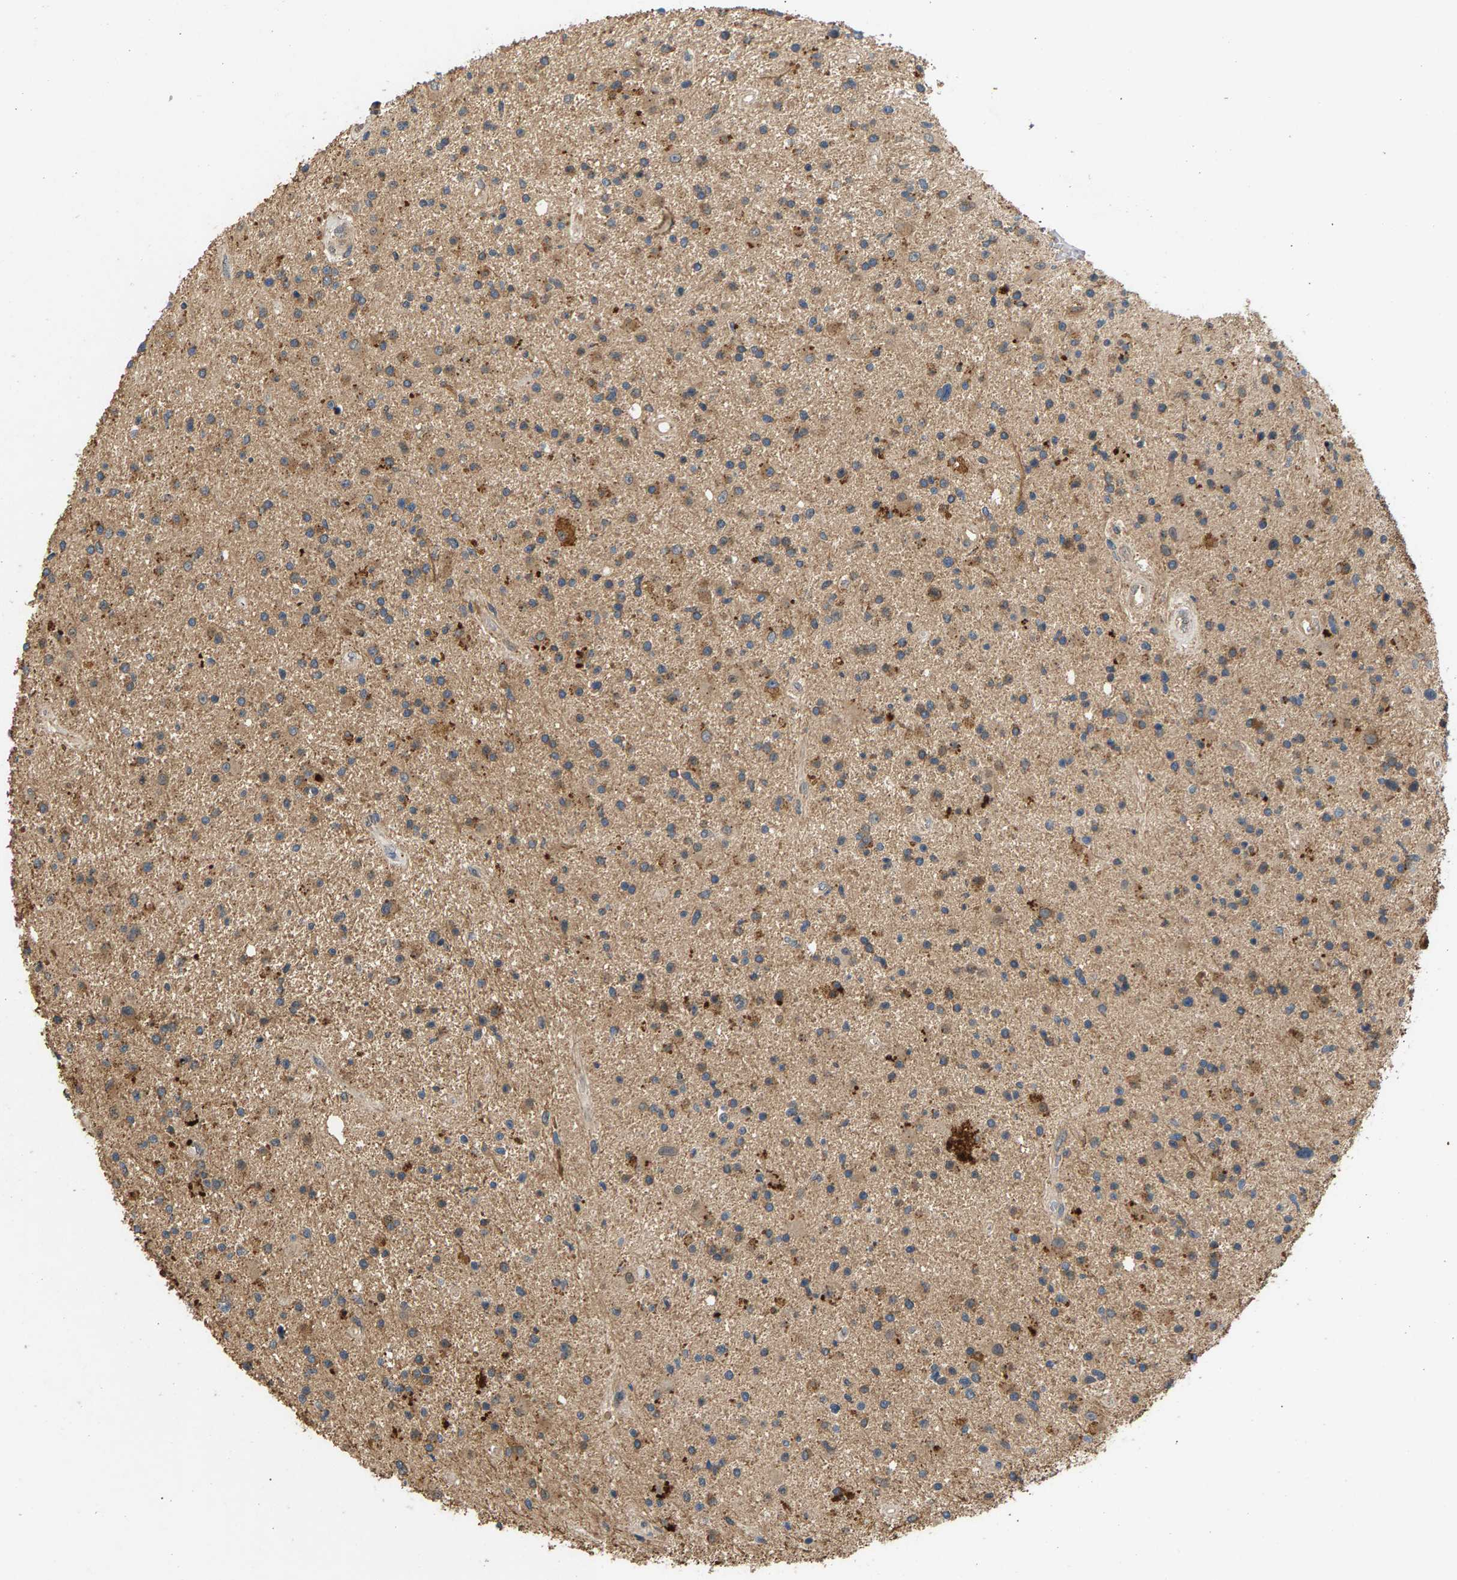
{"staining": {"intensity": "weak", "quantity": ">75%", "location": "cytoplasmic/membranous"}, "tissue": "glioma", "cell_type": "Tumor cells", "image_type": "cancer", "snomed": [{"axis": "morphology", "description": "Glioma, malignant, High grade"}, {"axis": "topography", "description": "Brain"}], "caption": "Glioma stained for a protein (brown) exhibits weak cytoplasmic/membranous positive staining in about >75% of tumor cells.", "gene": "MAP2K5", "patient": {"sex": "male", "age": 33}}